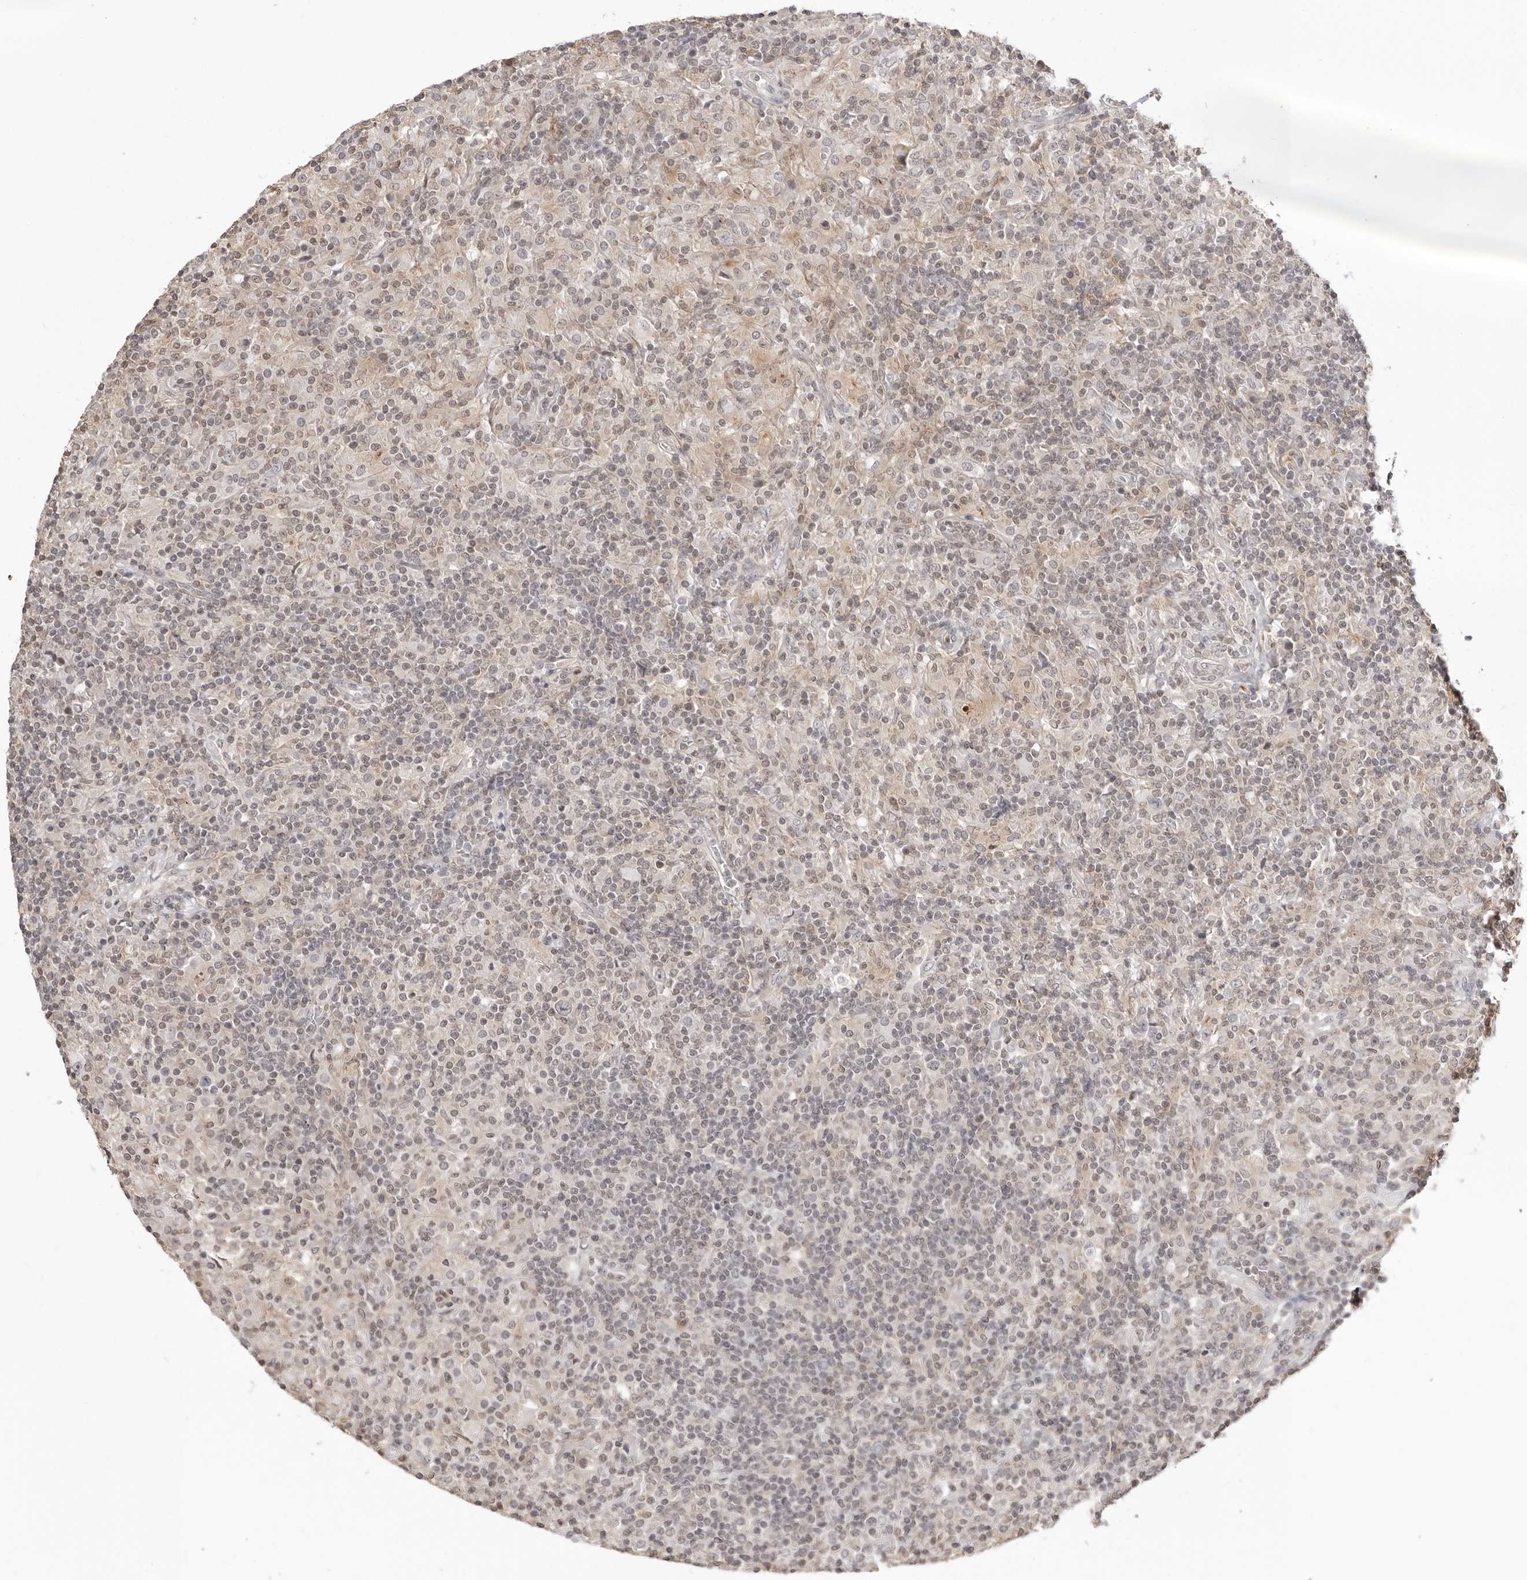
{"staining": {"intensity": "negative", "quantity": "none", "location": "none"}, "tissue": "lymphoma", "cell_type": "Tumor cells", "image_type": "cancer", "snomed": [{"axis": "morphology", "description": "Hodgkin's disease, NOS"}, {"axis": "topography", "description": "Lymph node"}], "caption": "Tumor cells show no significant positivity in lymphoma.", "gene": "UNK", "patient": {"sex": "male", "age": 70}}